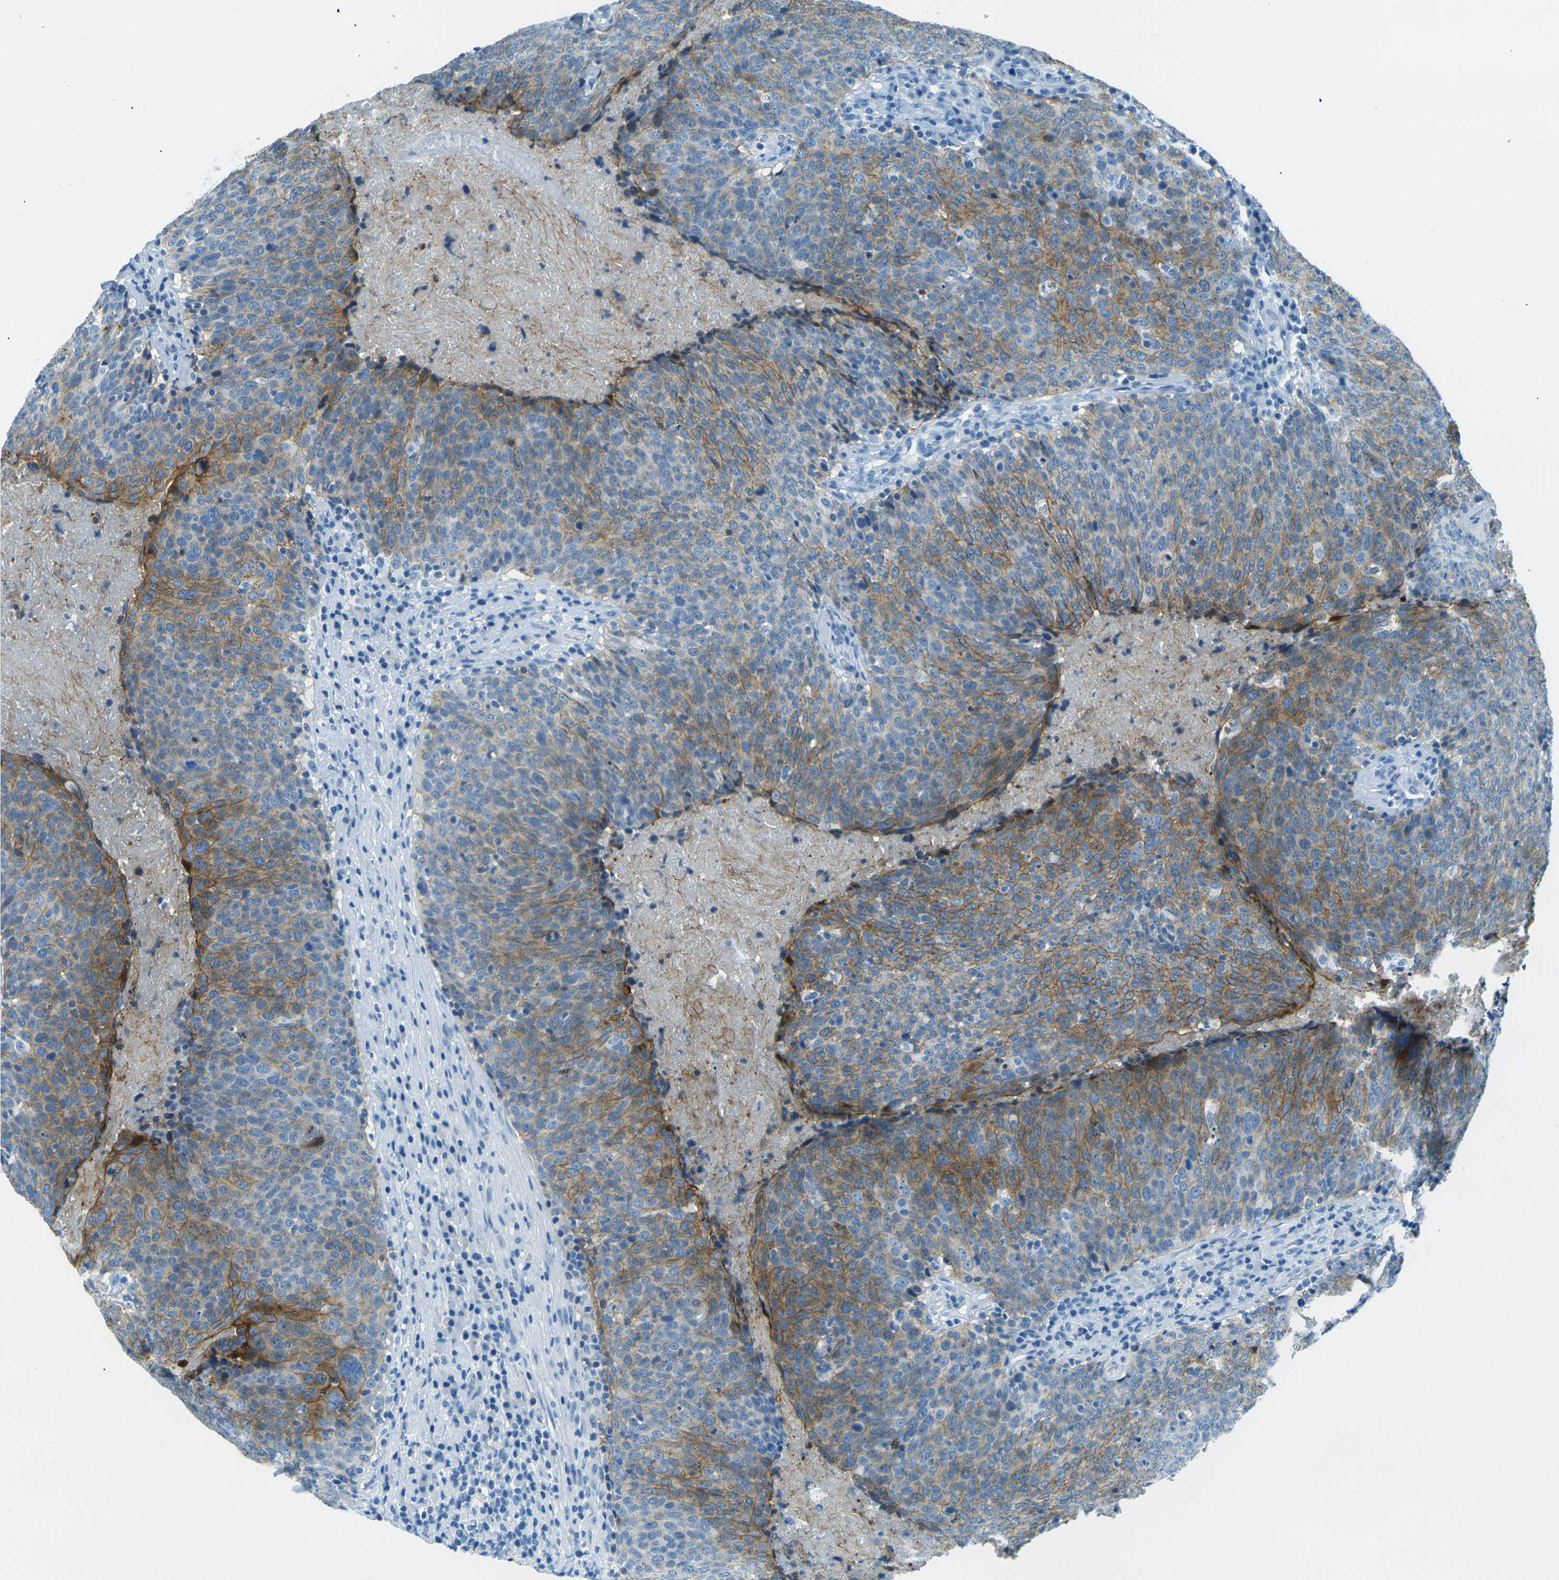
{"staining": {"intensity": "moderate", "quantity": "<25%", "location": "cytoplasmic/membranous"}, "tissue": "head and neck cancer", "cell_type": "Tumor cells", "image_type": "cancer", "snomed": [{"axis": "morphology", "description": "Squamous cell carcinoma, NOS"}, {"axis": "morphology", "description": "Squamous cell carcinoma, metastatic, NOS"}, {"axis": "topography", "description": "Lymph node"}, {"axis": "topography", "description": "Head-Neck"}], "caption": "Brown immunohistochemical staining in head and neck cancer shows moderate cytoplasmic/membranous staining in approximately <25% of tumor cells.", "gene": "OCLN", "patient": {"sex": "male", "age": 62}}